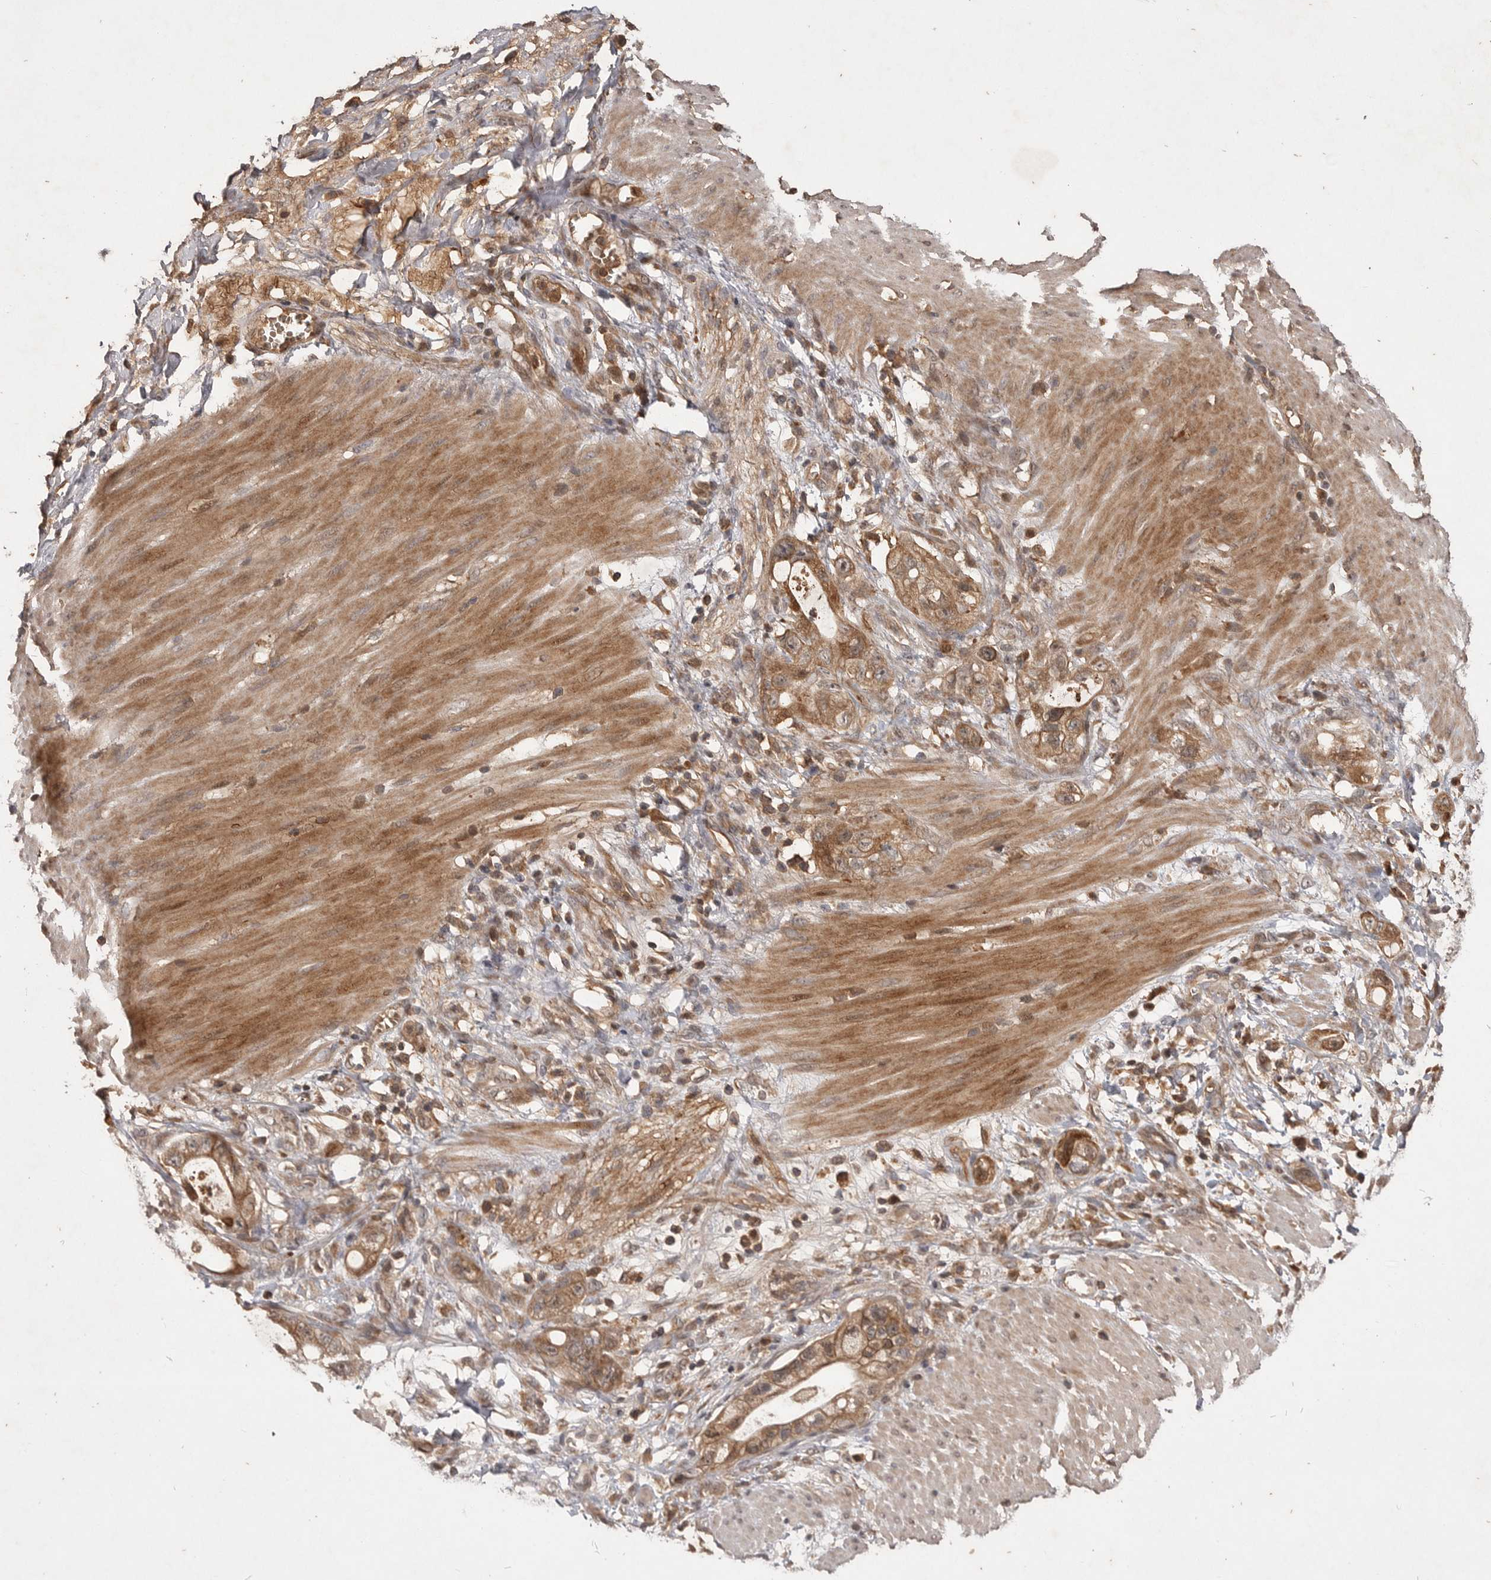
{"staining": {"intensity": "moderate", "quantity": ">75%", "location": "cytoplasmic/membranous"}, "tissue": "stomach cancer", "cell_type": "Tumor cells", "image_type": "cancer", "snomed": [{"axis": "morphology", "description": "Adenocarcinoma, NOS"}, {"axis": "topography", "description": "Stomach"}, {"axis": "topography", "description": "Stomach, lower"}], "caption": "Protein staining of stomach adenocarcinoma tissue exhibits moderate cytoplasmic/membranous positivity in about >75% of tumor cells.", "gene": "VN1R4", "patient": {"sex": "female", "age": 48}}